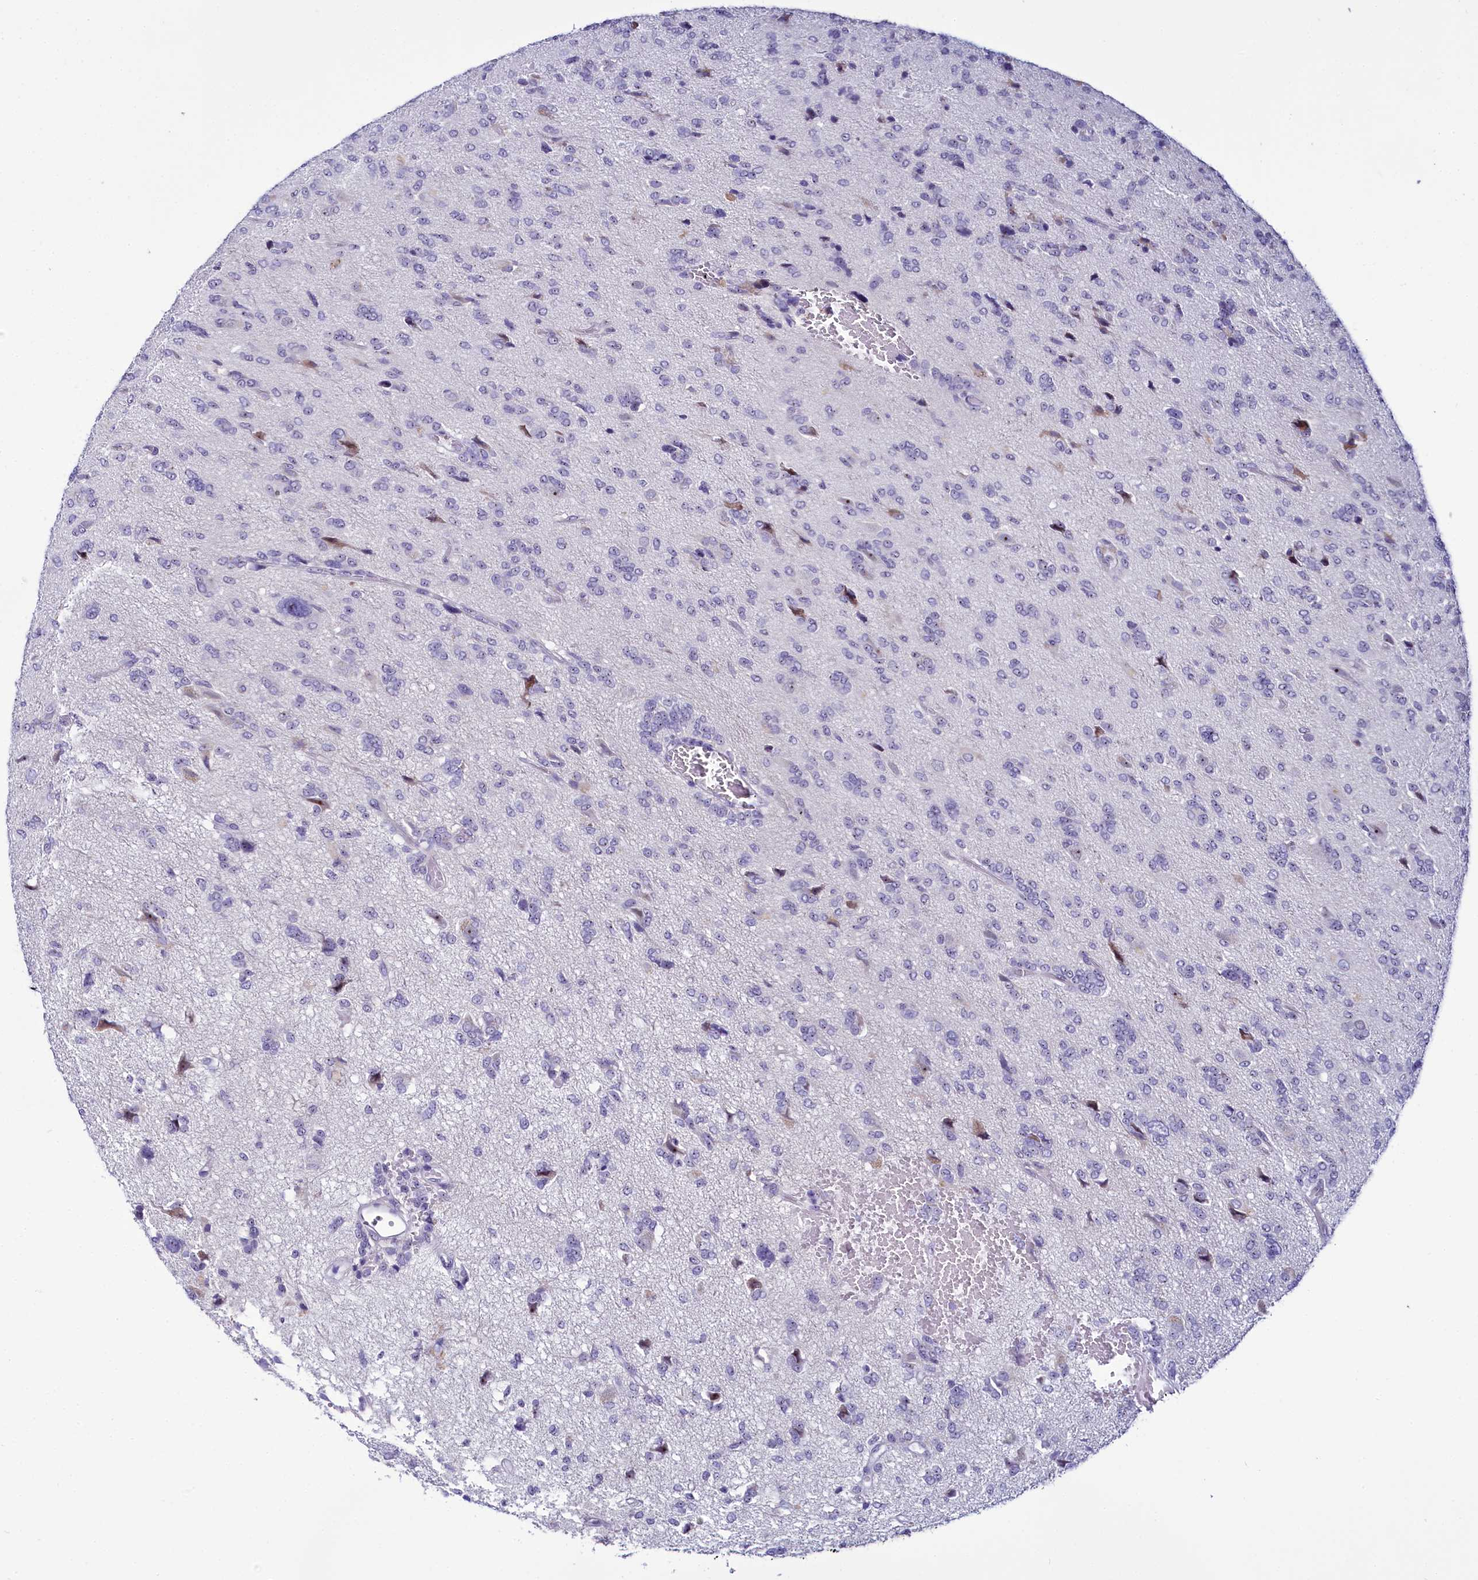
{"staining": {"intensity": "negative", "quantity": "none", "location": "none"}, "tissue": "glioma", "cell_type": "Tumor cells", "image_type": "cancer", "snomed": [{"axis": "morphology", "description": "Glioma, malignant, High grade"}, {"axis": "topography", "description": "Brain"}], "caption": "Tumor cells show no significant expression in glioma.", "gene": "TCOF1", "patient": {"sex": "female", "age": 59}}